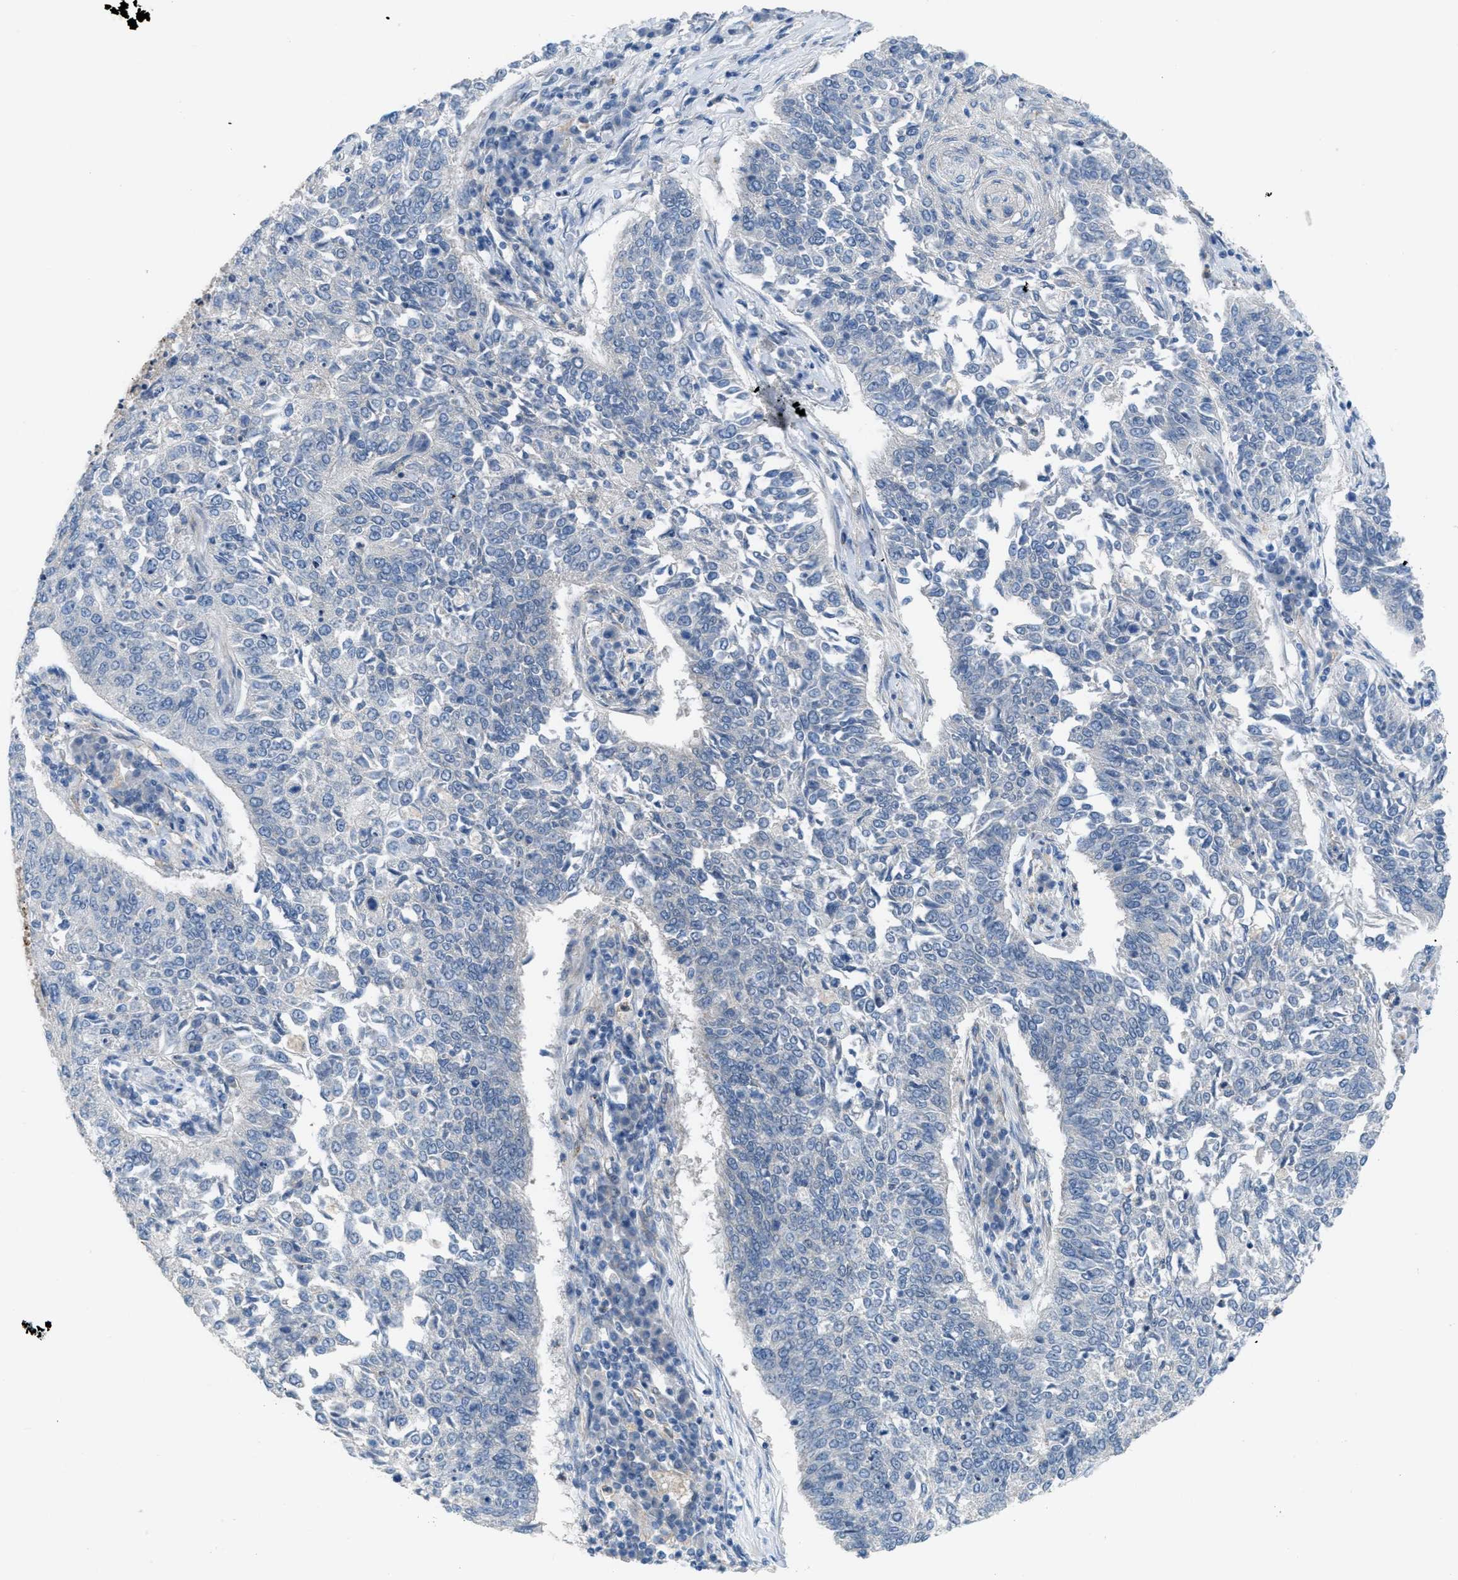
{"staining": {"intensity": "negative", "quantity": "none", "location": "none"}, "tissue": "lung cancer", "cell_type": "Tumor cells", "image_type": "cancer", "snomed": [{"axis": "morphology", "description": "Normal tissue, NOS"}, {"axis": "morphology", "description": "Squamous cell carcinoma, NOS"}, {"axis": "topography", "description": "Cartilage tissue"}, {"axis": "topography", "description": "Bronchus"}, {"axis": "topography", "description": "Lung"}], "caption": "Squamous cell carcinoma (lung) was stained to show a protein in brown. There is no significant staining in tumor cells. Brightfield microscopy of IHC stained with DAB (3,3'-diaminobenzidine) (brown) and hematoxylin (blue), captured at high magnification.", "gene": "CRB3", "patient": {"sex": "female", "age": 49}}